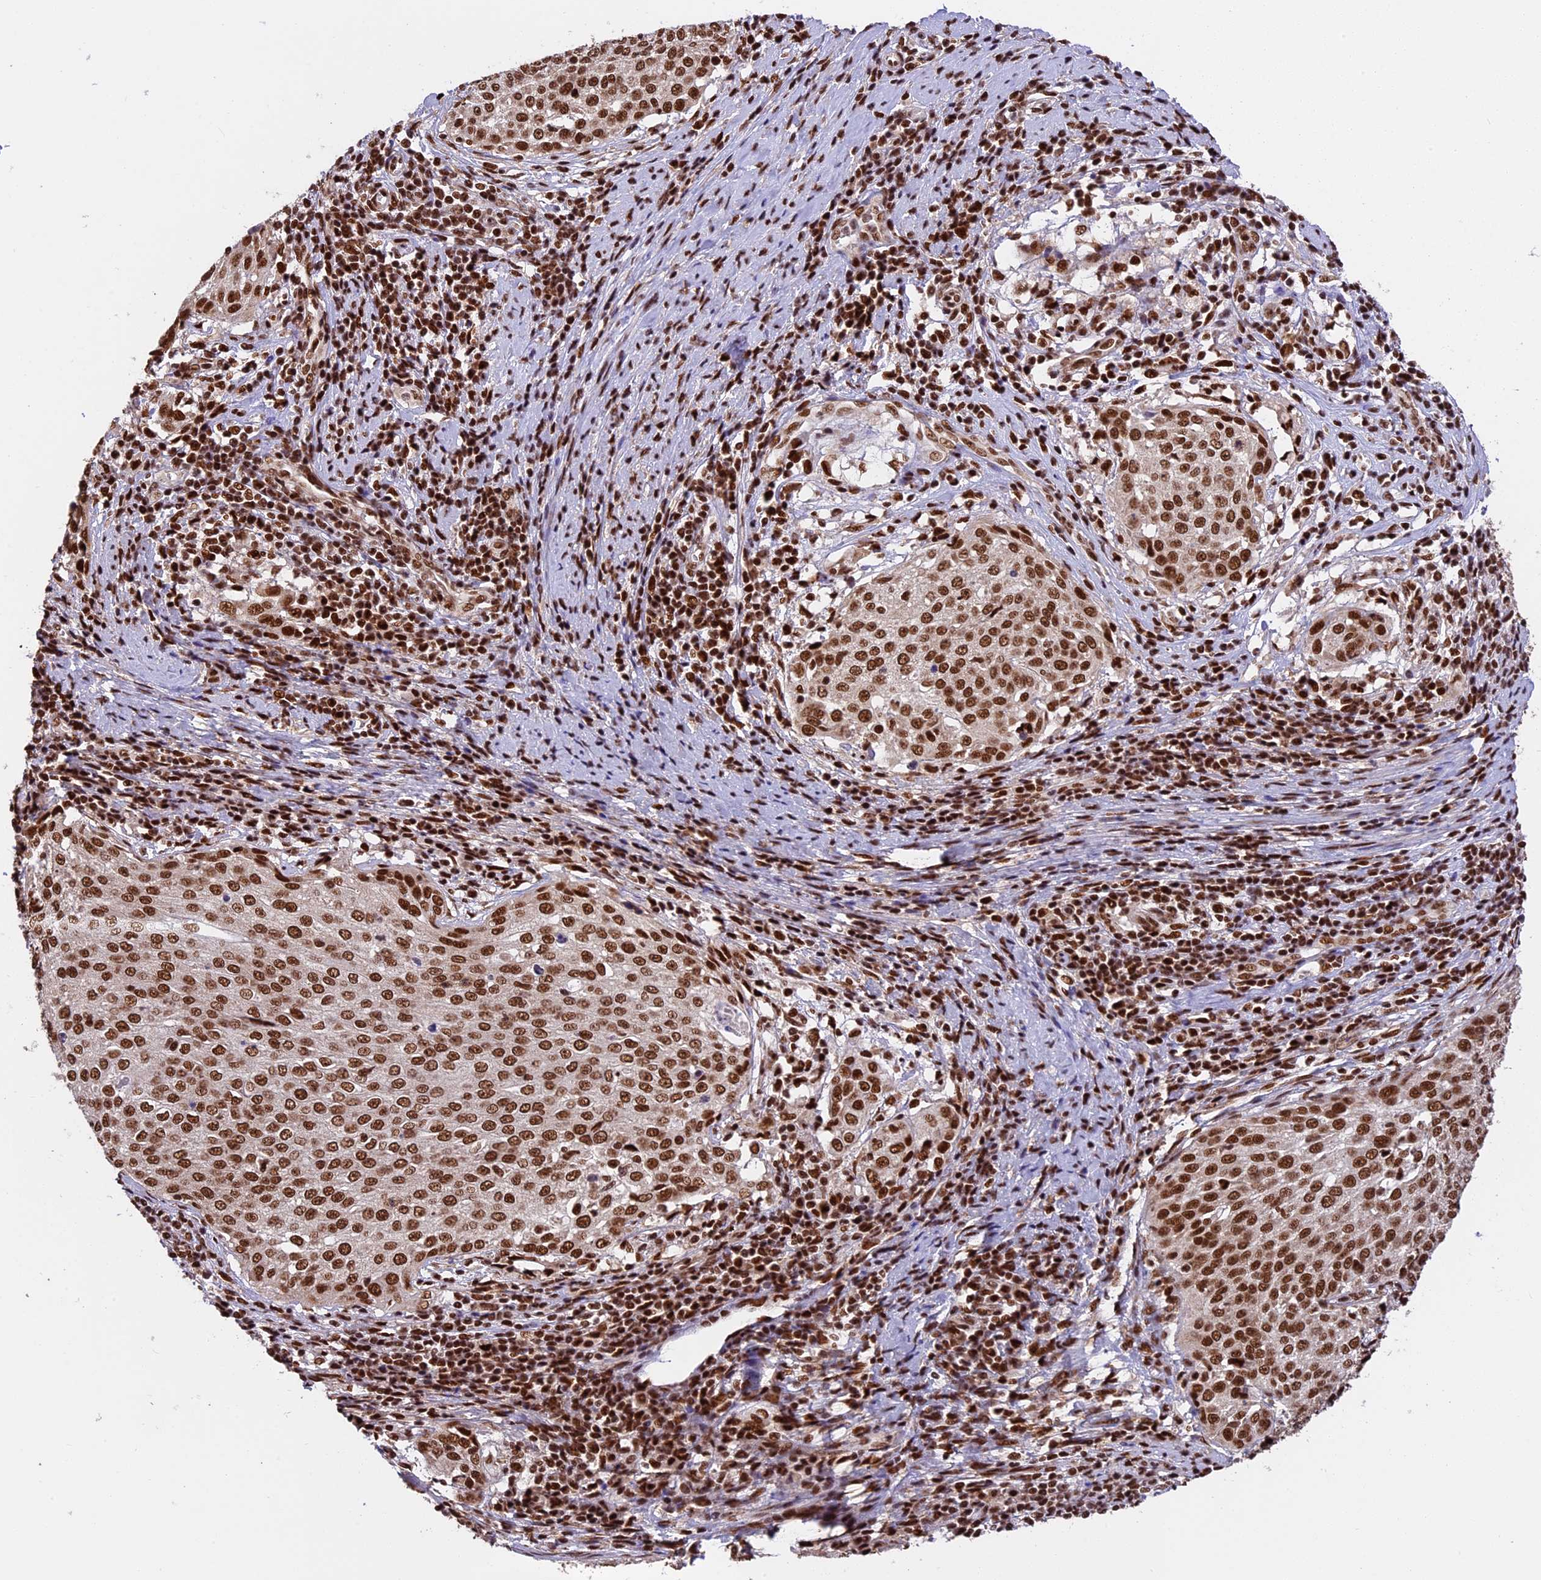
{"staining": {"intensity": "strong", "quantity": ">75%", "location": "nuclear"}, "tissue": "cervical cancer", "cell_type": "Tumor cells", "image_type": "cancer", "snomed": [{"axis": "morphology", "description": "Squamous cell carcinoma, NOS"}, {"axis": "topography", "description": "Cervix"}], "caption": "A brown stain highlights strong nuclear staining of a protein in human cervical cancer tumor cells.", "gene": "RAMAC", "patient": {"sex": "female", "age": 57}}